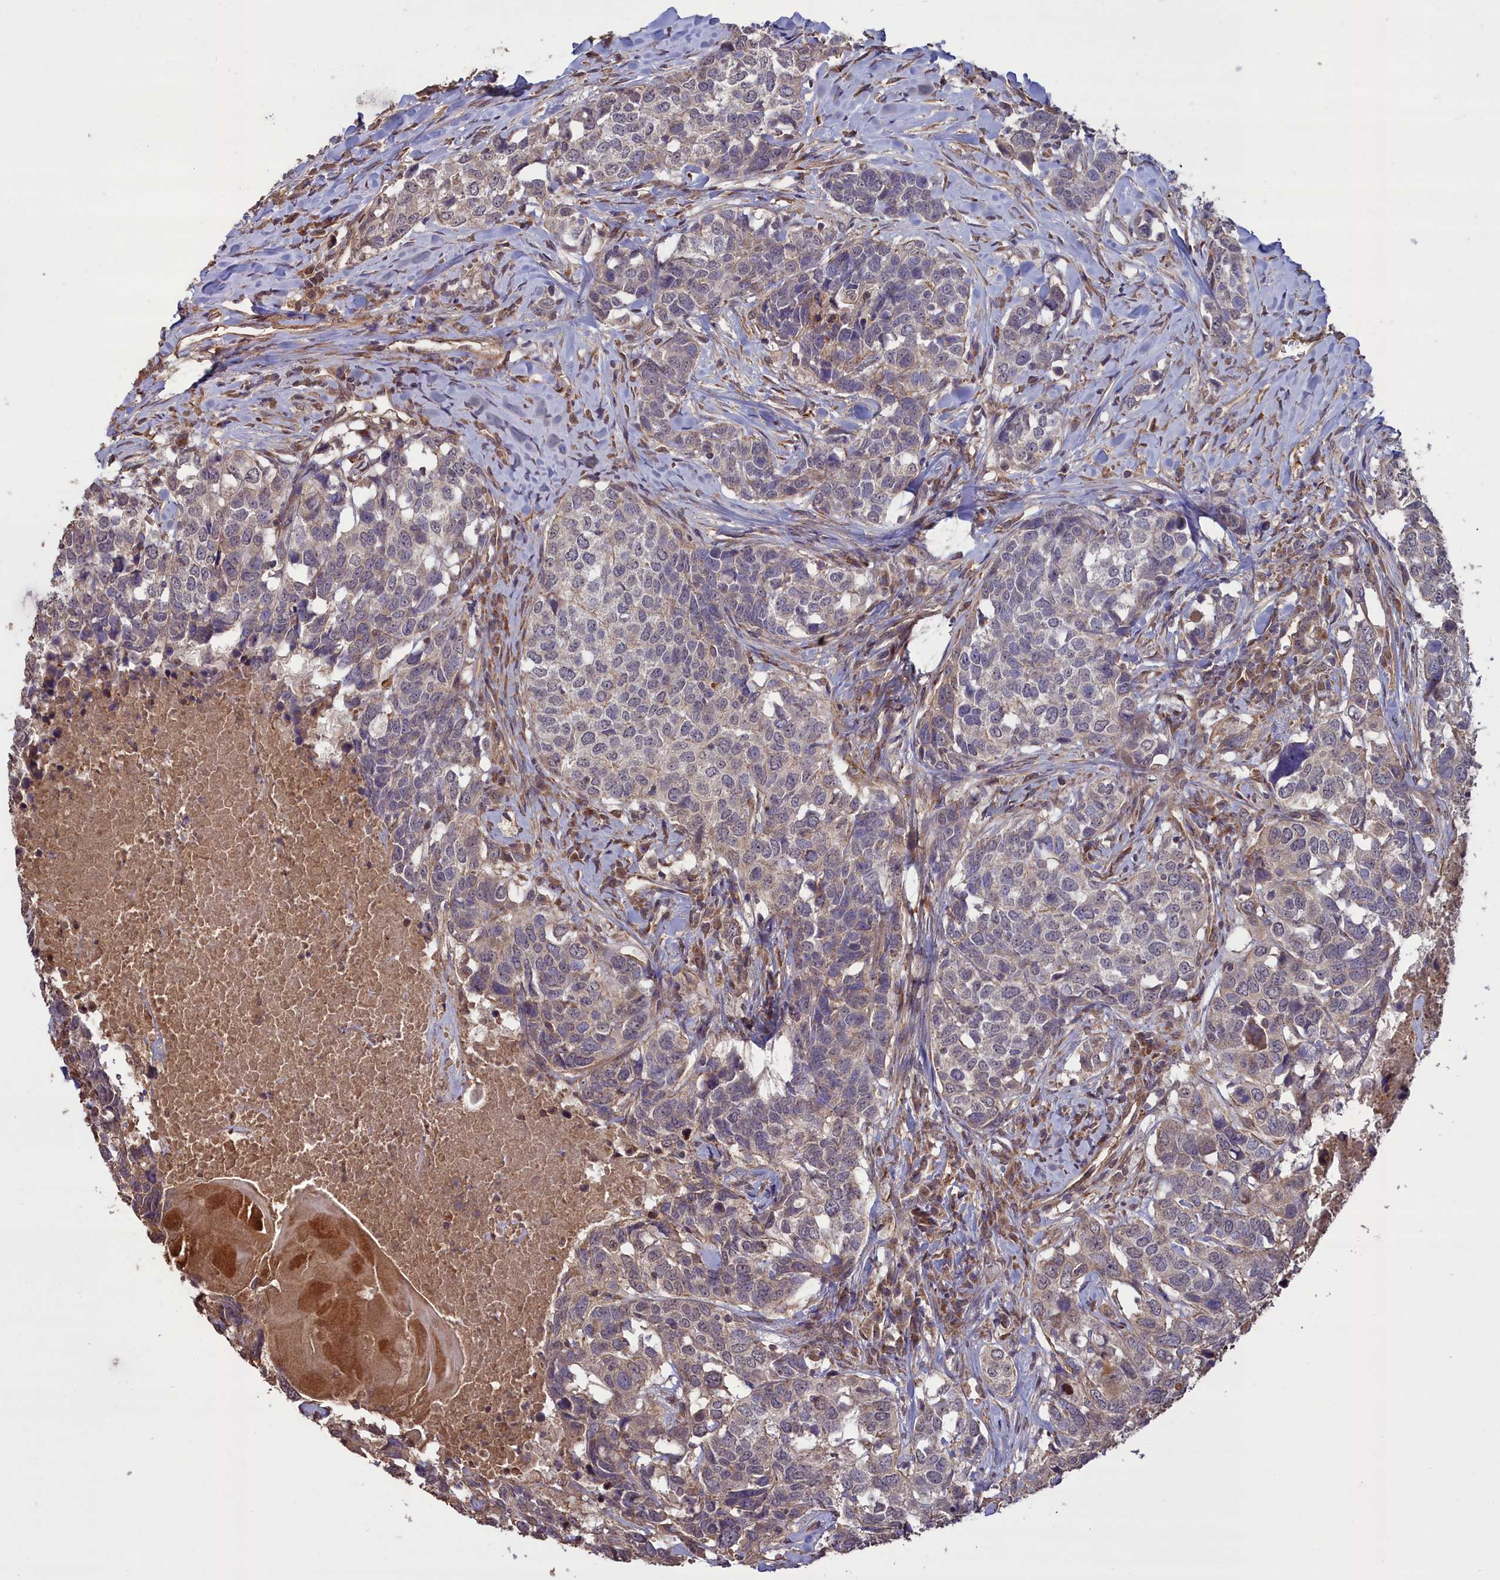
{"staining": {"intensity": "weak", "quantity": "<25%", "location": "cytoplasmic/membranous"}, "tissue": "head and neck cancer", "cell_type": "Tumor cells", "image_type": "cancer", "snomed": [{"axis": "morphology", "description": "Squamous cell carcinoma, NOS"}, {"axis": "topography", "description": "Head-Neck"}], "caption": "This is an immunohistochemistry histopathology image of head and neck cancer. There is no staining in tumor cells.", "gene": "ATP6V0A2", "patient": {"sex": "male", "age": 66}}